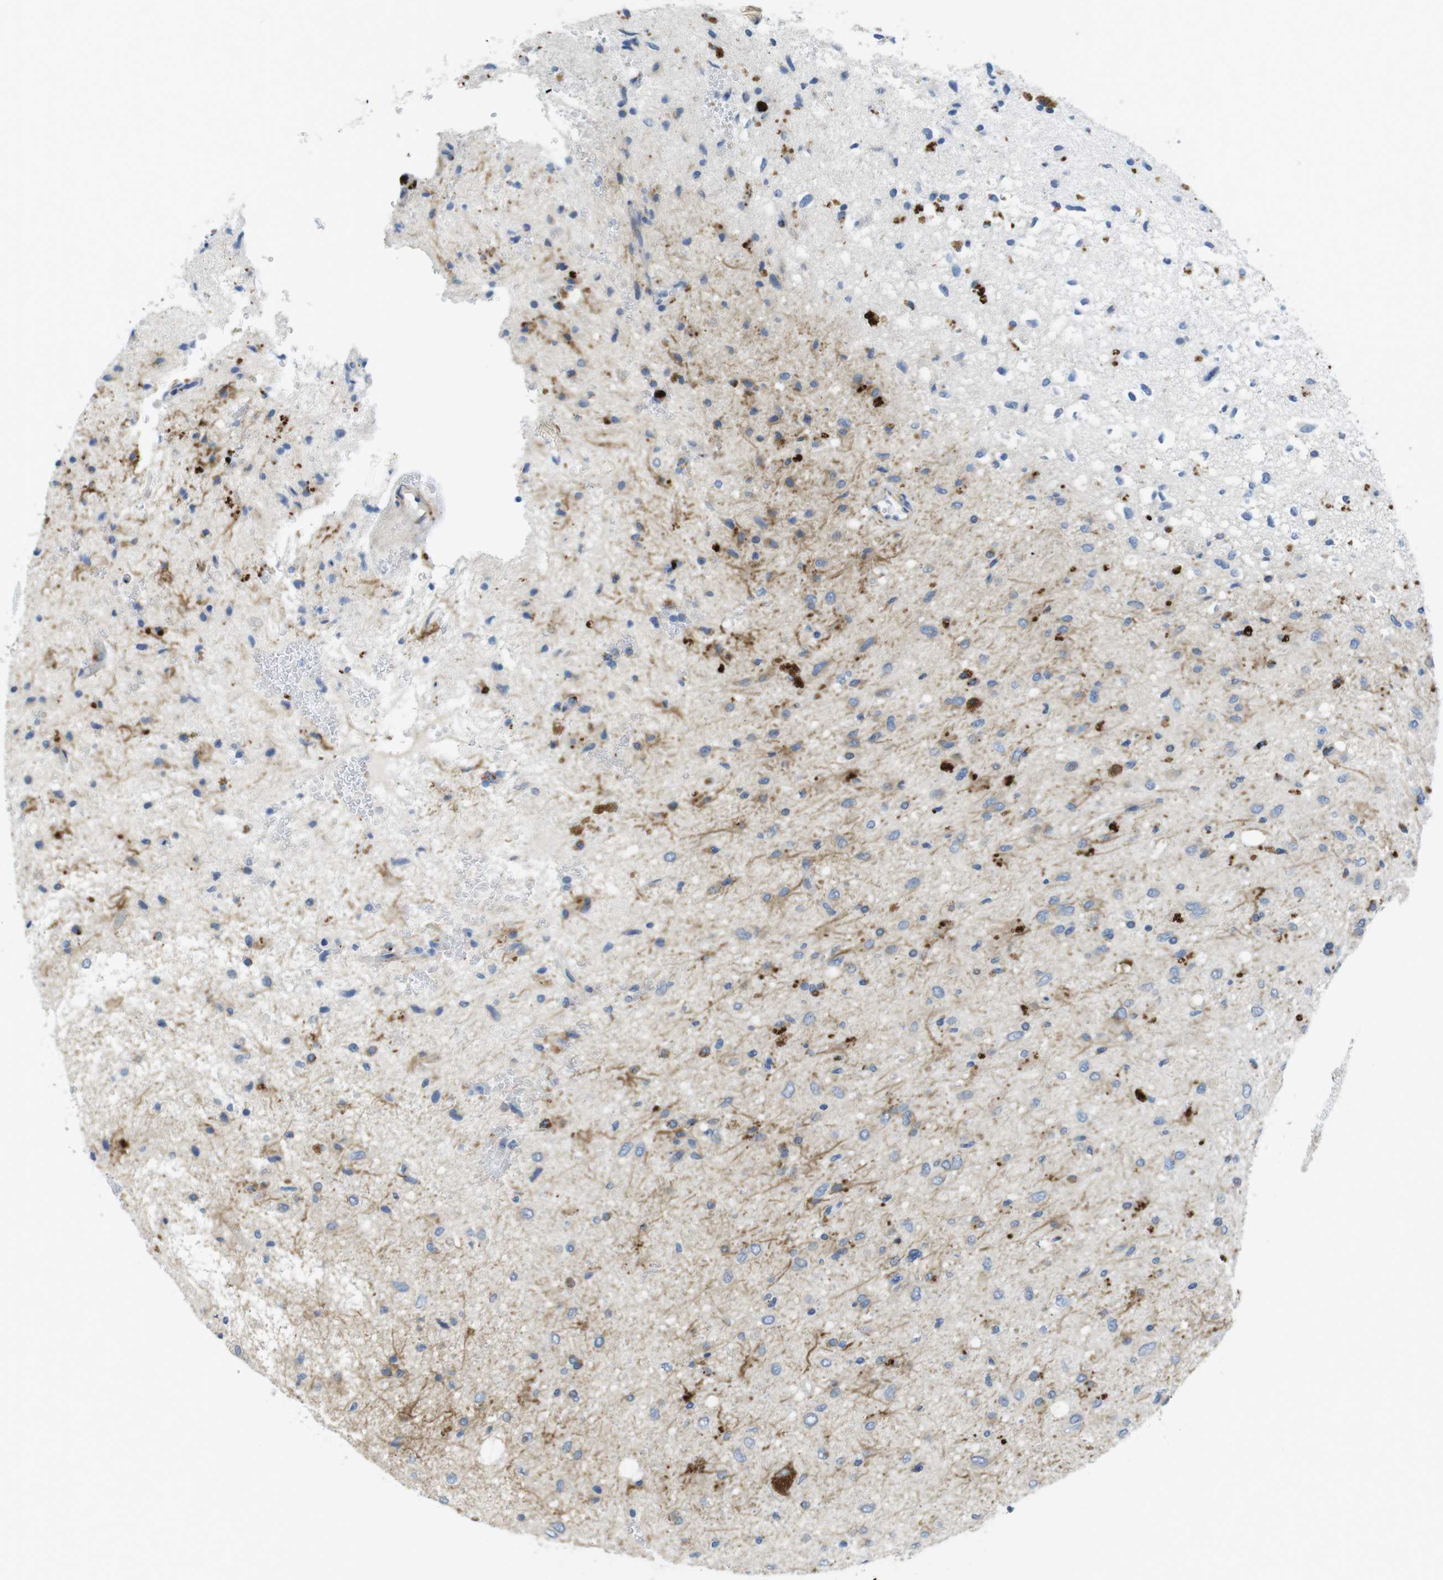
{"staining": {"intensity": "moderate", "quantity": "25%-75%", "location": "cytoplasmic/membranous"}, "tissue": "glioma", "cell_type": "Tumor cells", "image_type": "cancer", "snomed": [{"axis": "morphology", "description": "Glioma, malignant, Low grade"}, {"axis": "topography", "description": "Brain"}], "caption": "An immunohistochemistry (IHC) micrograph of neoplastic tissue is shown. Protein staining in brown highlights moderate cytoplasmic/membranous positivity in glioma within tumor cells. (brown staining indicates protein expression, while blue staining denotes nuclei).", "gene": "TMEM234", "patient": {"sex": "male", "age": 77}}